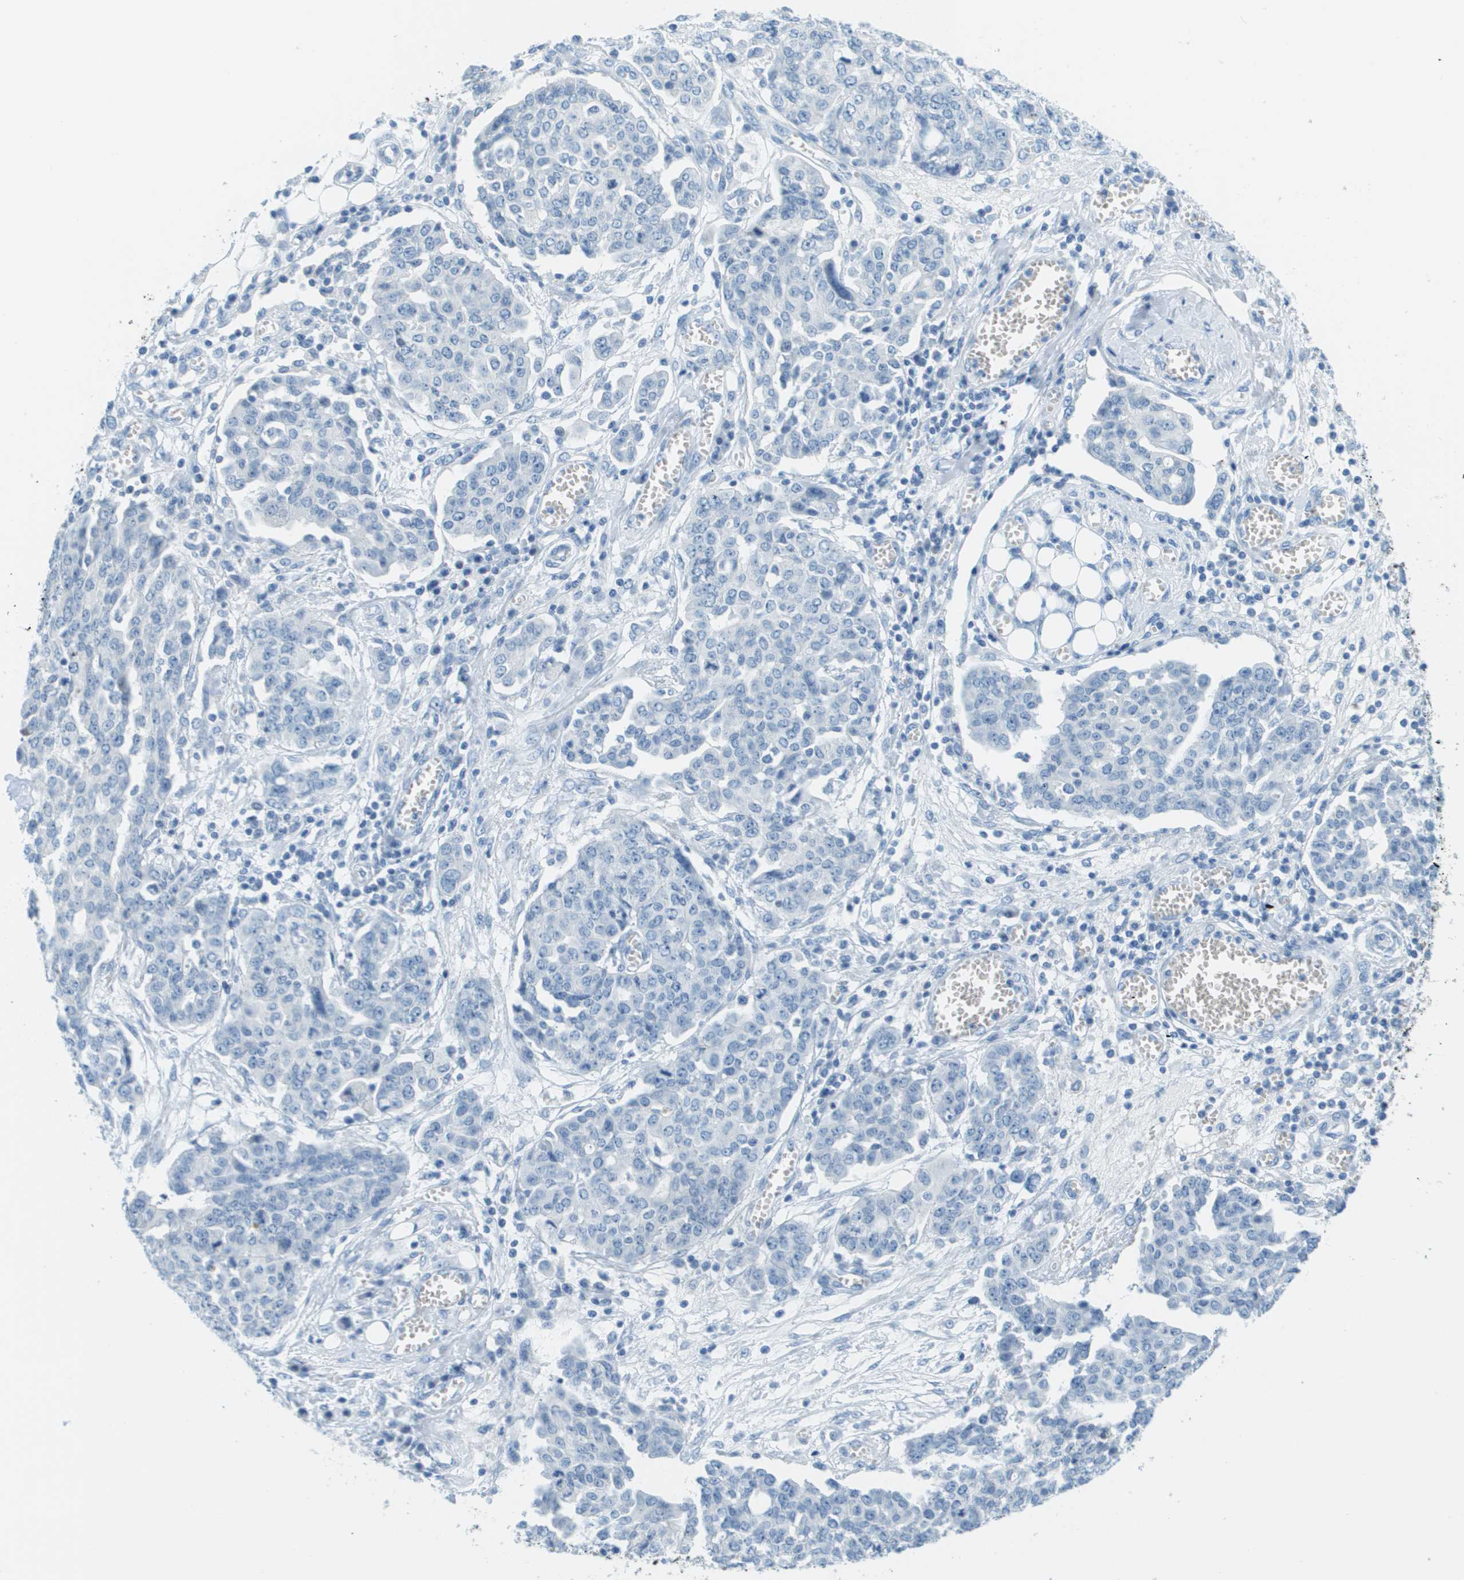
{"staining": {"intensity": "negative", "quantity": "none", "location": "none"}, "tissue": "ovarian cancer", "cell_type": "Tumor cells", "image_type": "cancer", "snomed": [{"axis": "morphology", "description": "Cystadenocarcinoma, serous, NOS"}, {"axis": "topography", "description": "Soft tissue"}, {"axis": "topography", "description": "Ovary"}], "caption": "An immunohistochemistry micrograph of ovarian cancer (serous cystadenocarcinoma) is shown. There is no staining in tumor cells of ovarian cancer (serous cystadenocarcinoma).", "gene": "CDHR2", "patient": {"sex": "female", "age": 57}}